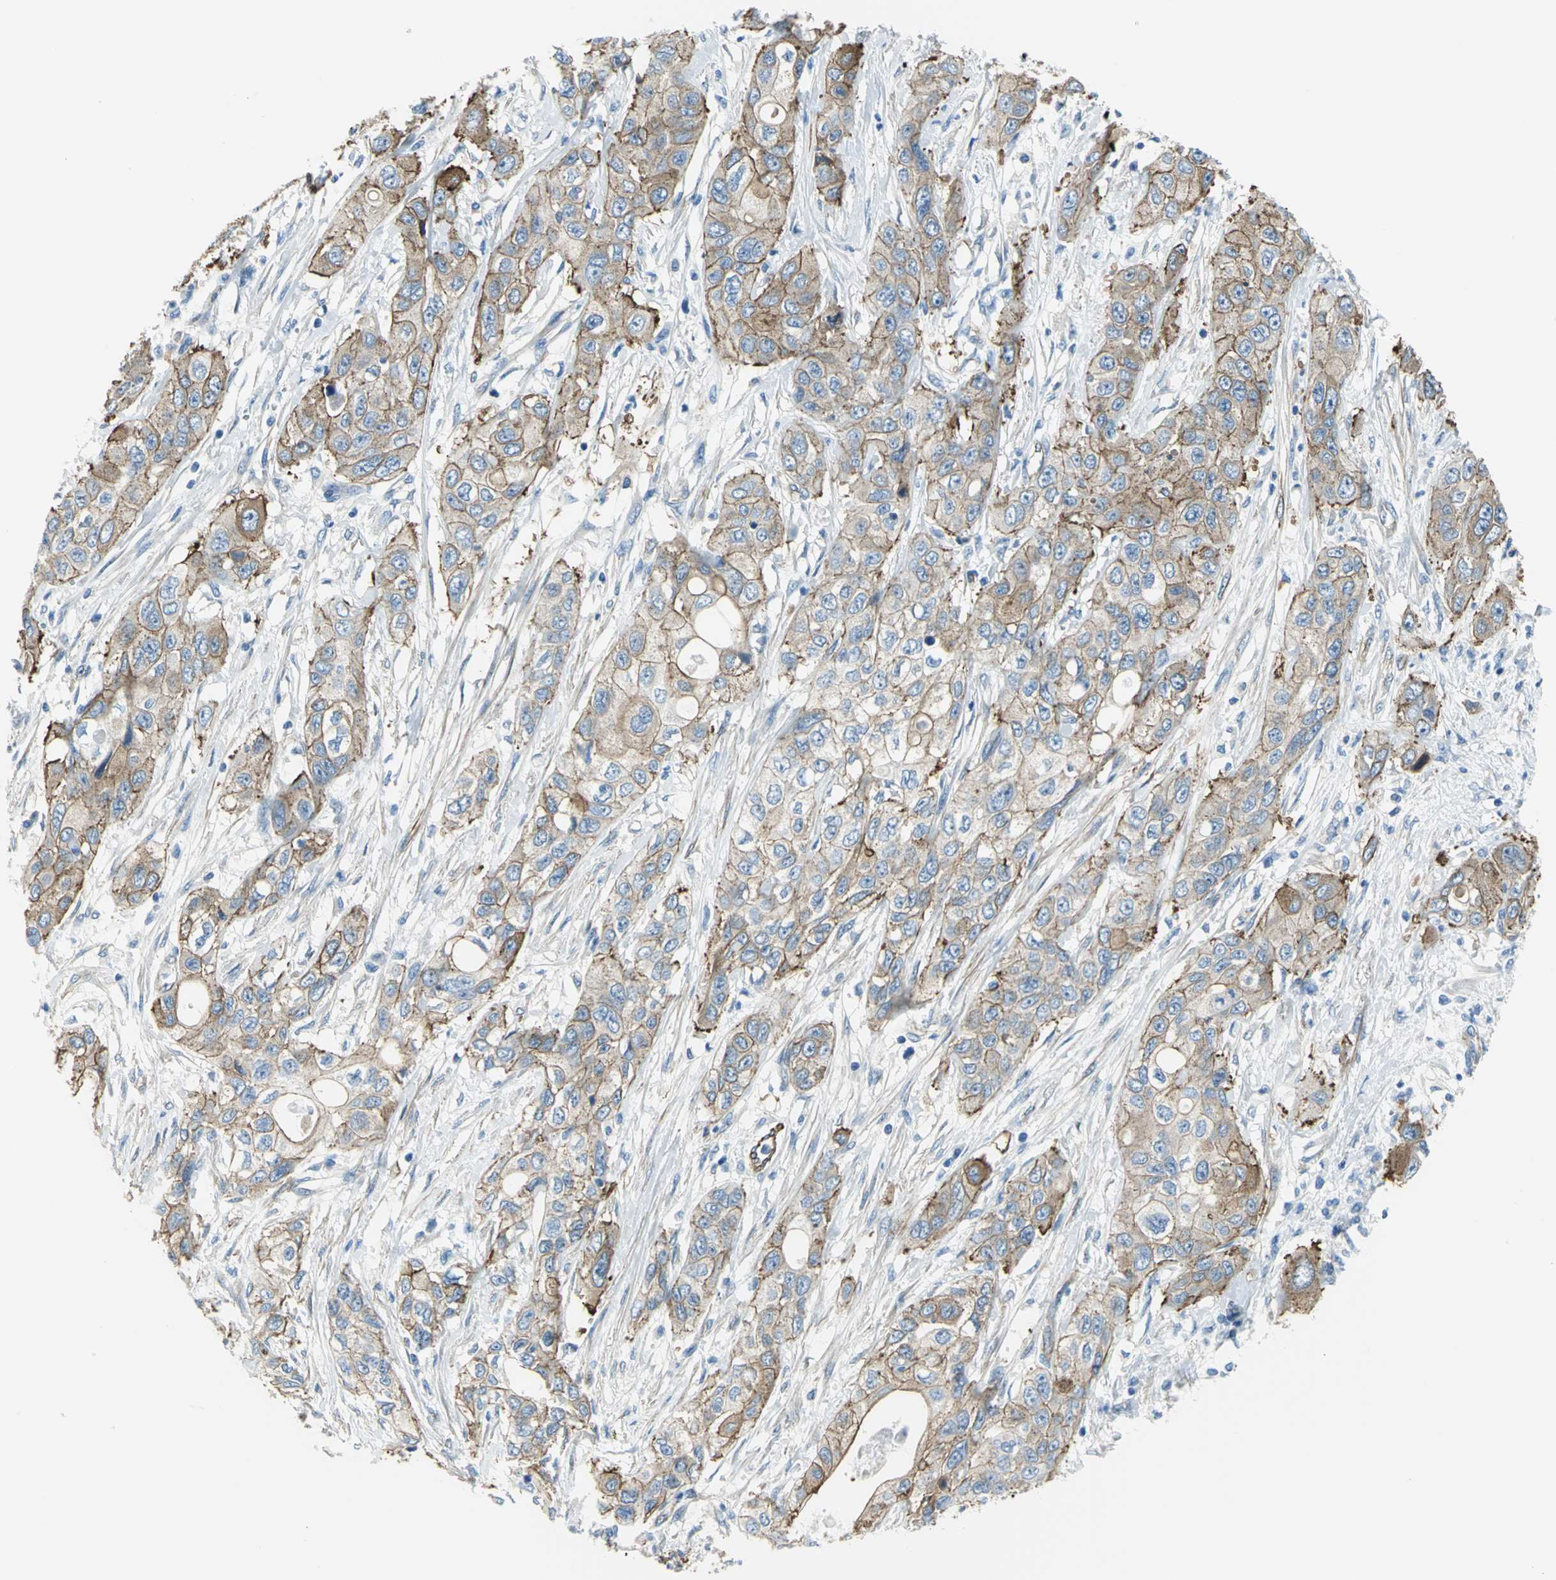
{"staining": {"intensity": "moderate", "quantity": ">75%", "location": "cytoplasmic/membranous"}, "tissue": "pancreatic cancer", "cell_type": "Tumor cells", "image_type": "cancer", "snomed": [{"axis": "morphology", "description": "Adenocarcinoma, NOS"}, {"axis": "topography", "description": "Pancreas"}], "caption": "The micrograph reveals a brown stain indicating the presence of a protein in the cytoplasmic/membranous of tumor cells in adenocarcinoma (pancreatic).", "gene": "FLNB", "patient": {"sex": "female", "age": 70}}